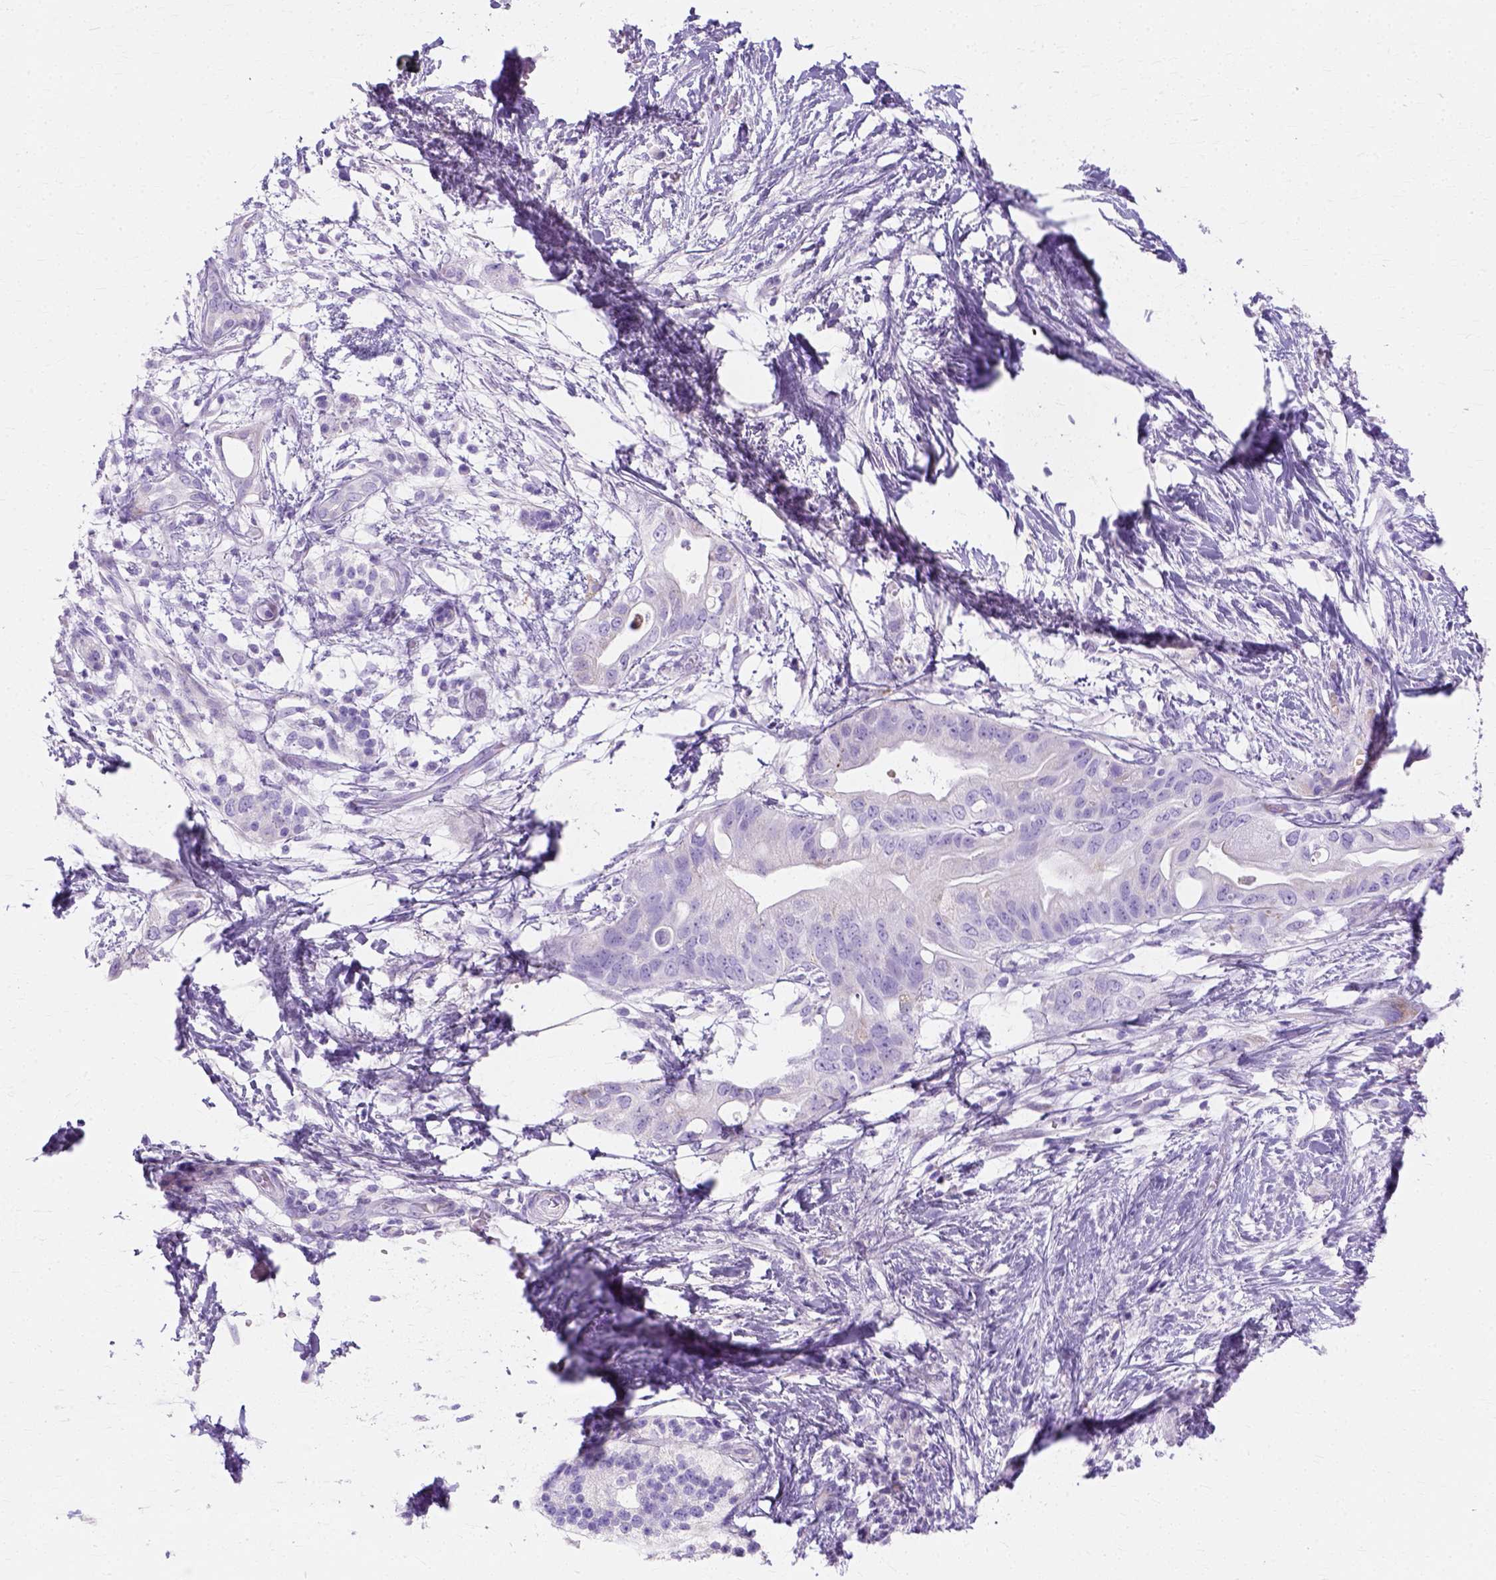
{"staining": {"intensity": "negative", "quantity": "none", "location": "none"}, "tissue": "pancreatic cancer", "cell_type": "Tumor cells", "image_type": "cancer", "snomed": [{"axis": "morphology", "description": "Adenocarcinoma, NOS"}, {"axis": "topography", "description": "Pancreas"}], "caption": "Tumor cells show no significant staining in pancreatic adenocarcinoma. Nuclei are stained in blue.", "gene": "MYH15", "patient": {"sex": "female", "age": 72}}